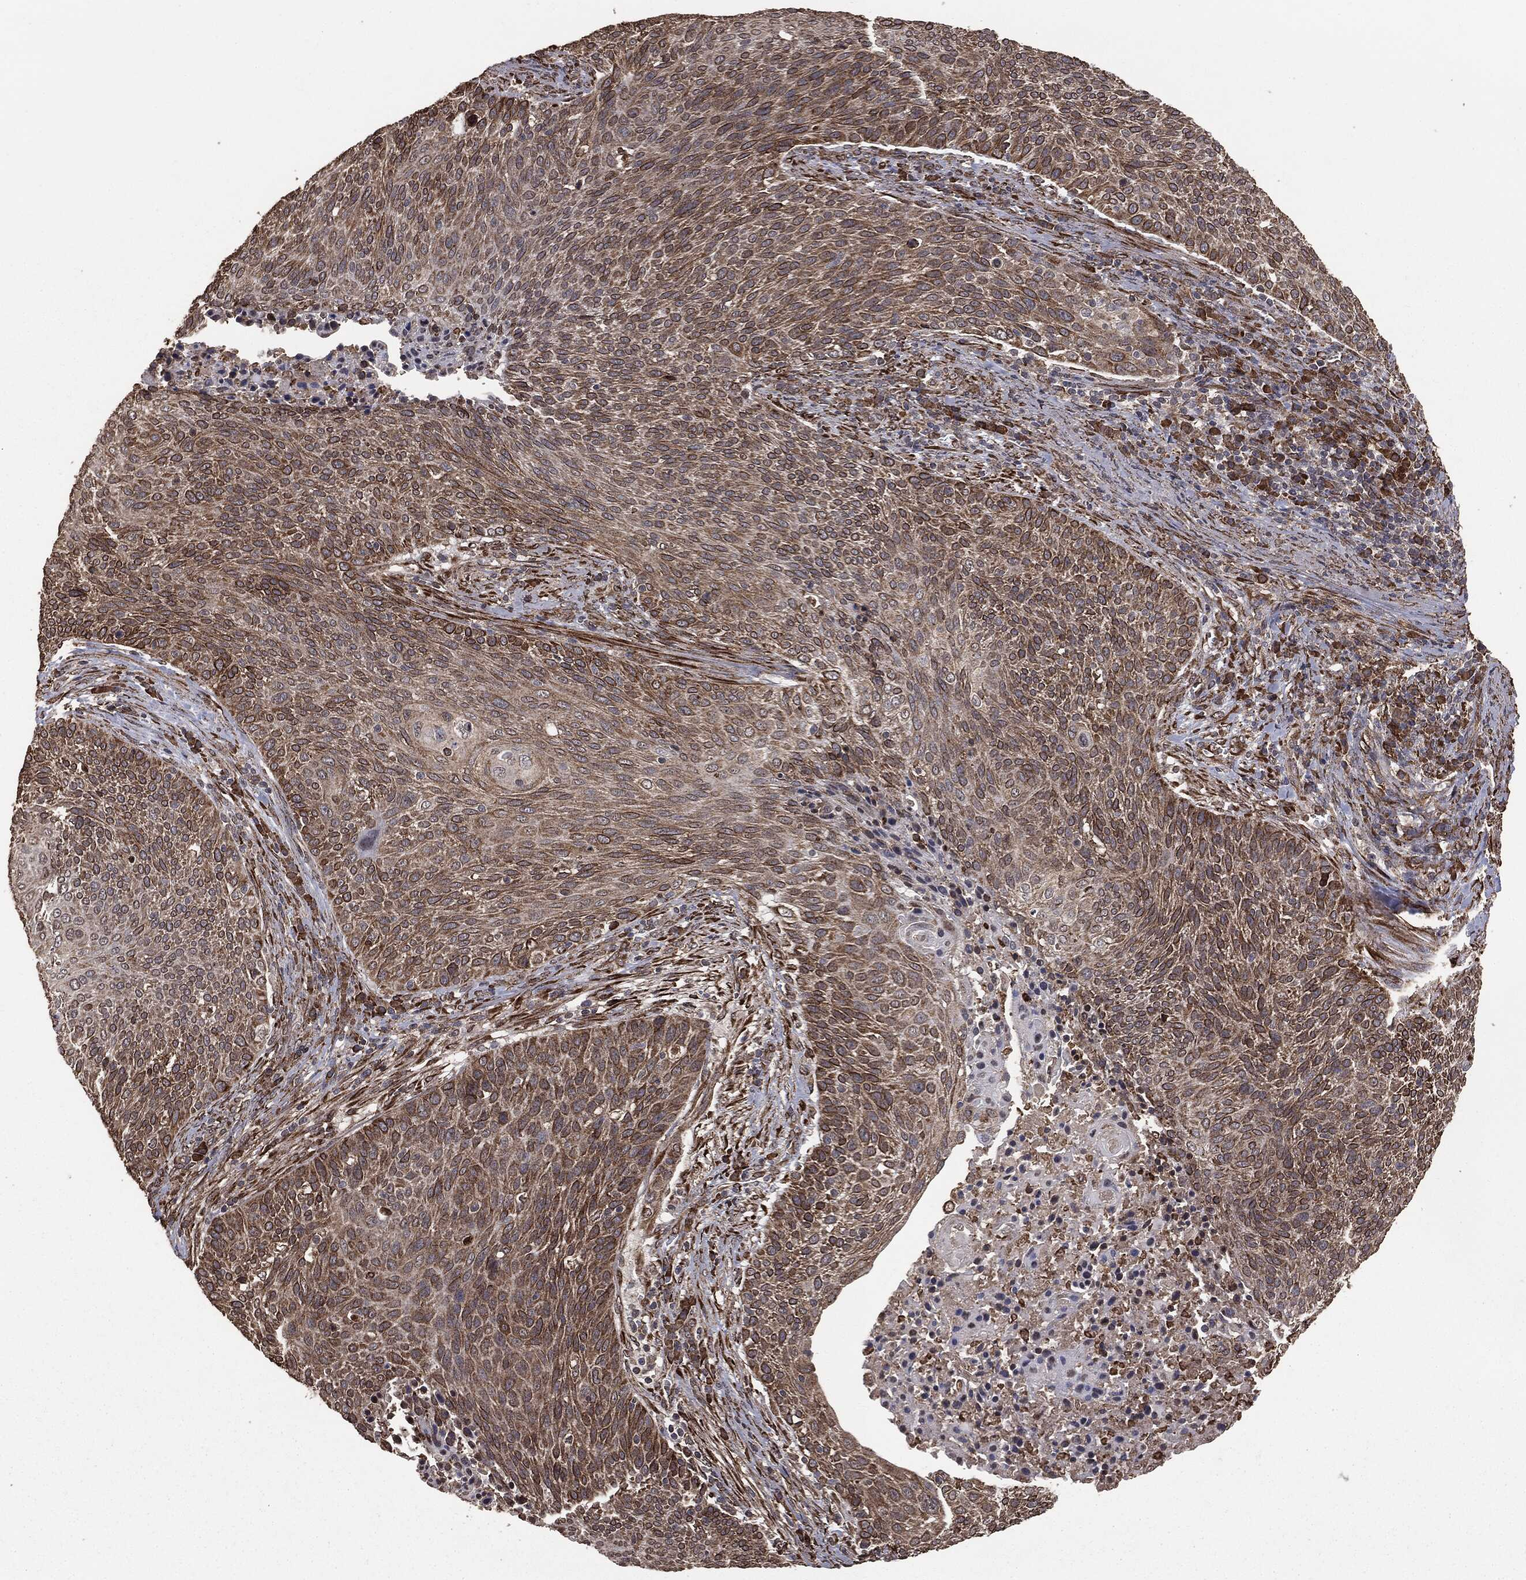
{"staining": {"intensity": "moderate", "quantity": ">75%", "location": "cytoplasmic/membranous"}, "tissue": "cervical cancer", "cell_type": "Tumor cells", "image_type": "cancer", "snomed": [{"axis": "morphology", "description": "Squamous cell carcinoma, NOS"}, {"axis": "topography", "description": "Cervix"}], "caption": "IHC micrograph of squamous cell carcinoma (cervical) stained for a protein (brown), which shows medium levels of moderate cytoplasmic/membranous expression in approximately >75% of tumor cells.", "gene": "MTOR", "patient": {"sex": "female", "age": 31}}